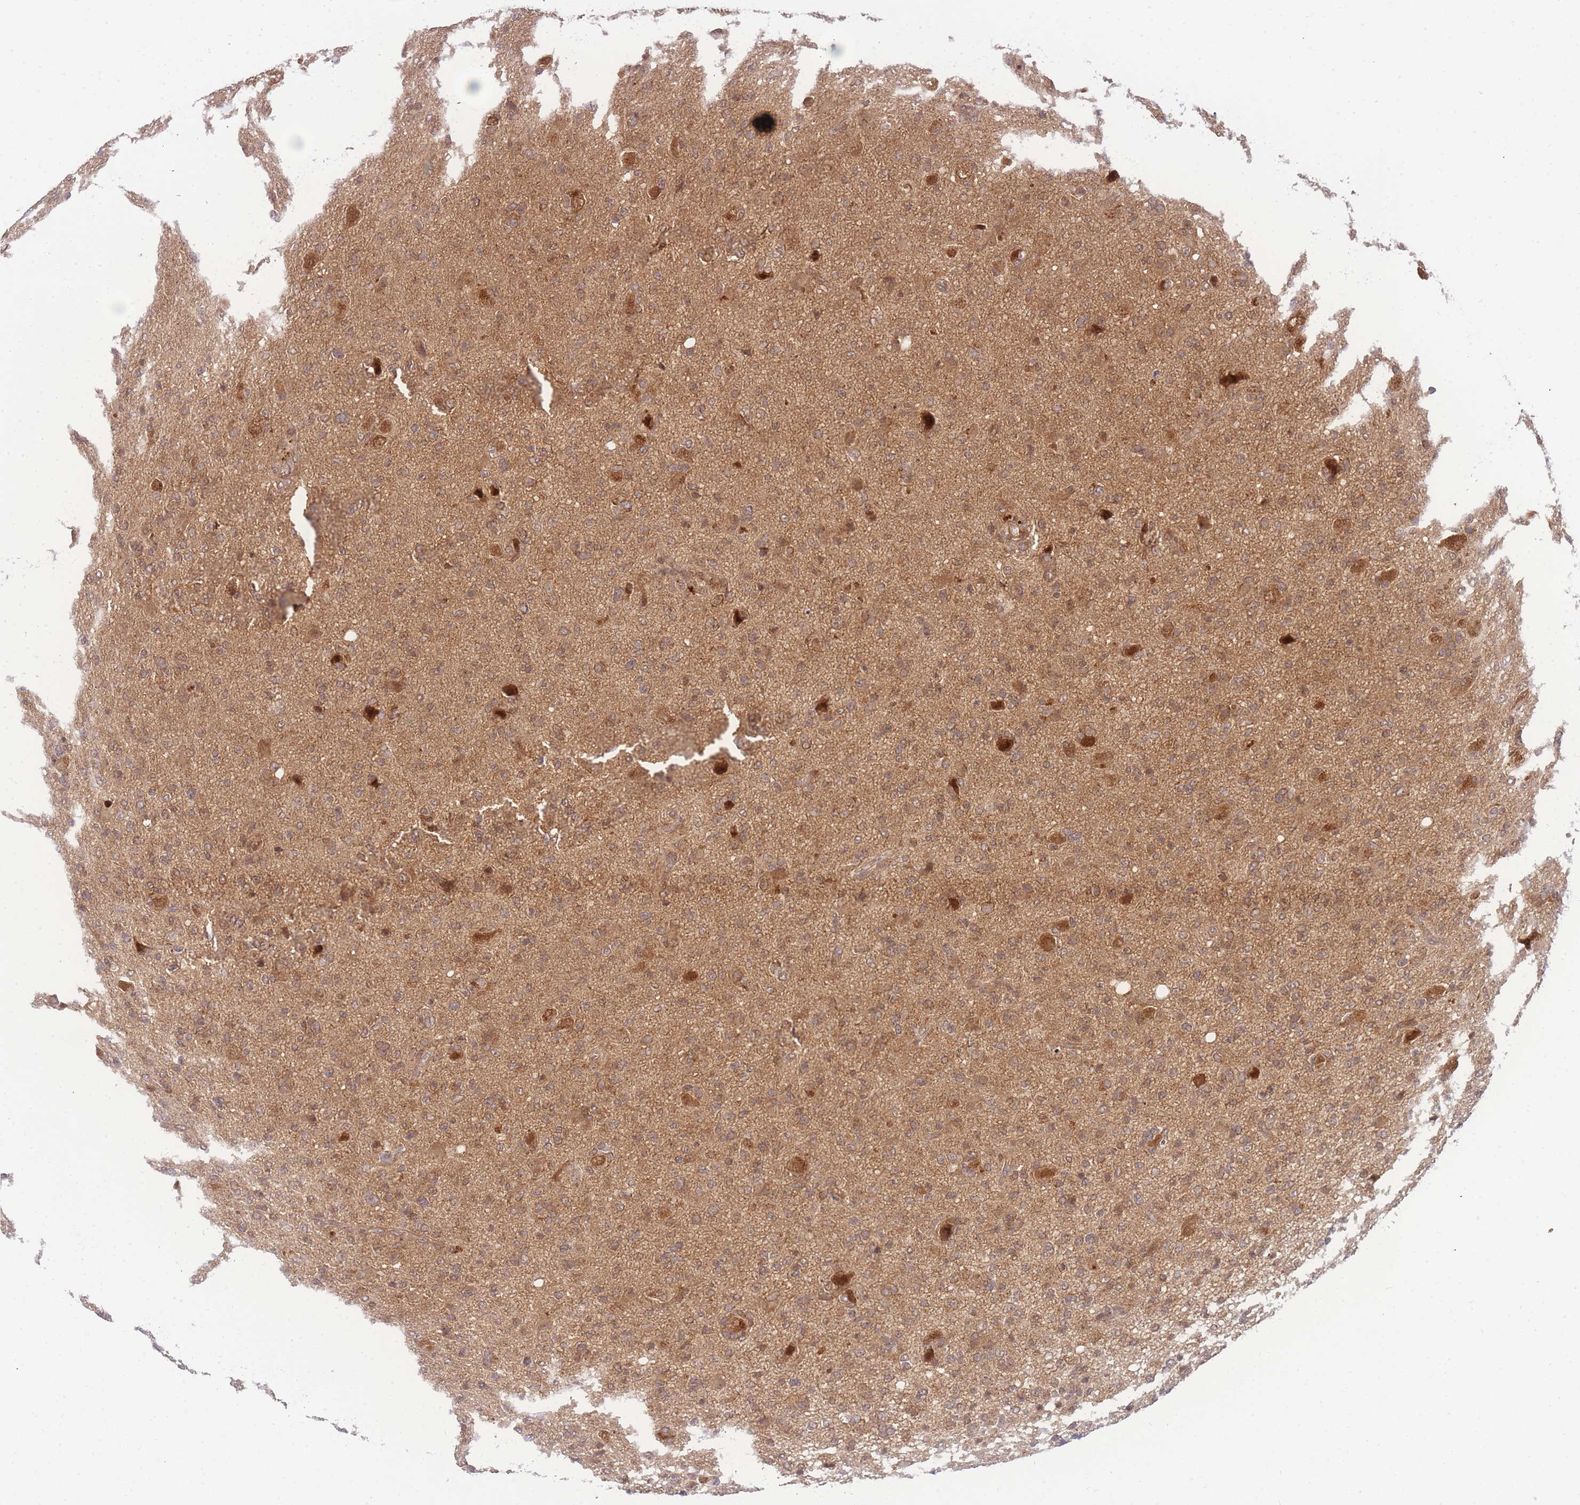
{"staining": {"intensity": "moderate", "quantity": ">75%", "location": "cytoplasmic/membranous"}, "tissue": "glioma", "cell_type": "Tumor cells", "image_type": "cancer", "snomed": [{"axis": "morphology", "description": "Glioma, malignant, High grade"}, {"axis": "topography", "description": "Brain"}], "caption": "Immunohistochemistry (IHC) (DAB) staining of glioma reveals moderate cytoplasmic/membranous protein expression in about >75% of tumor cells.", "gene": "KIAA1191", "patient": {"sex": "female", "age": 57}}